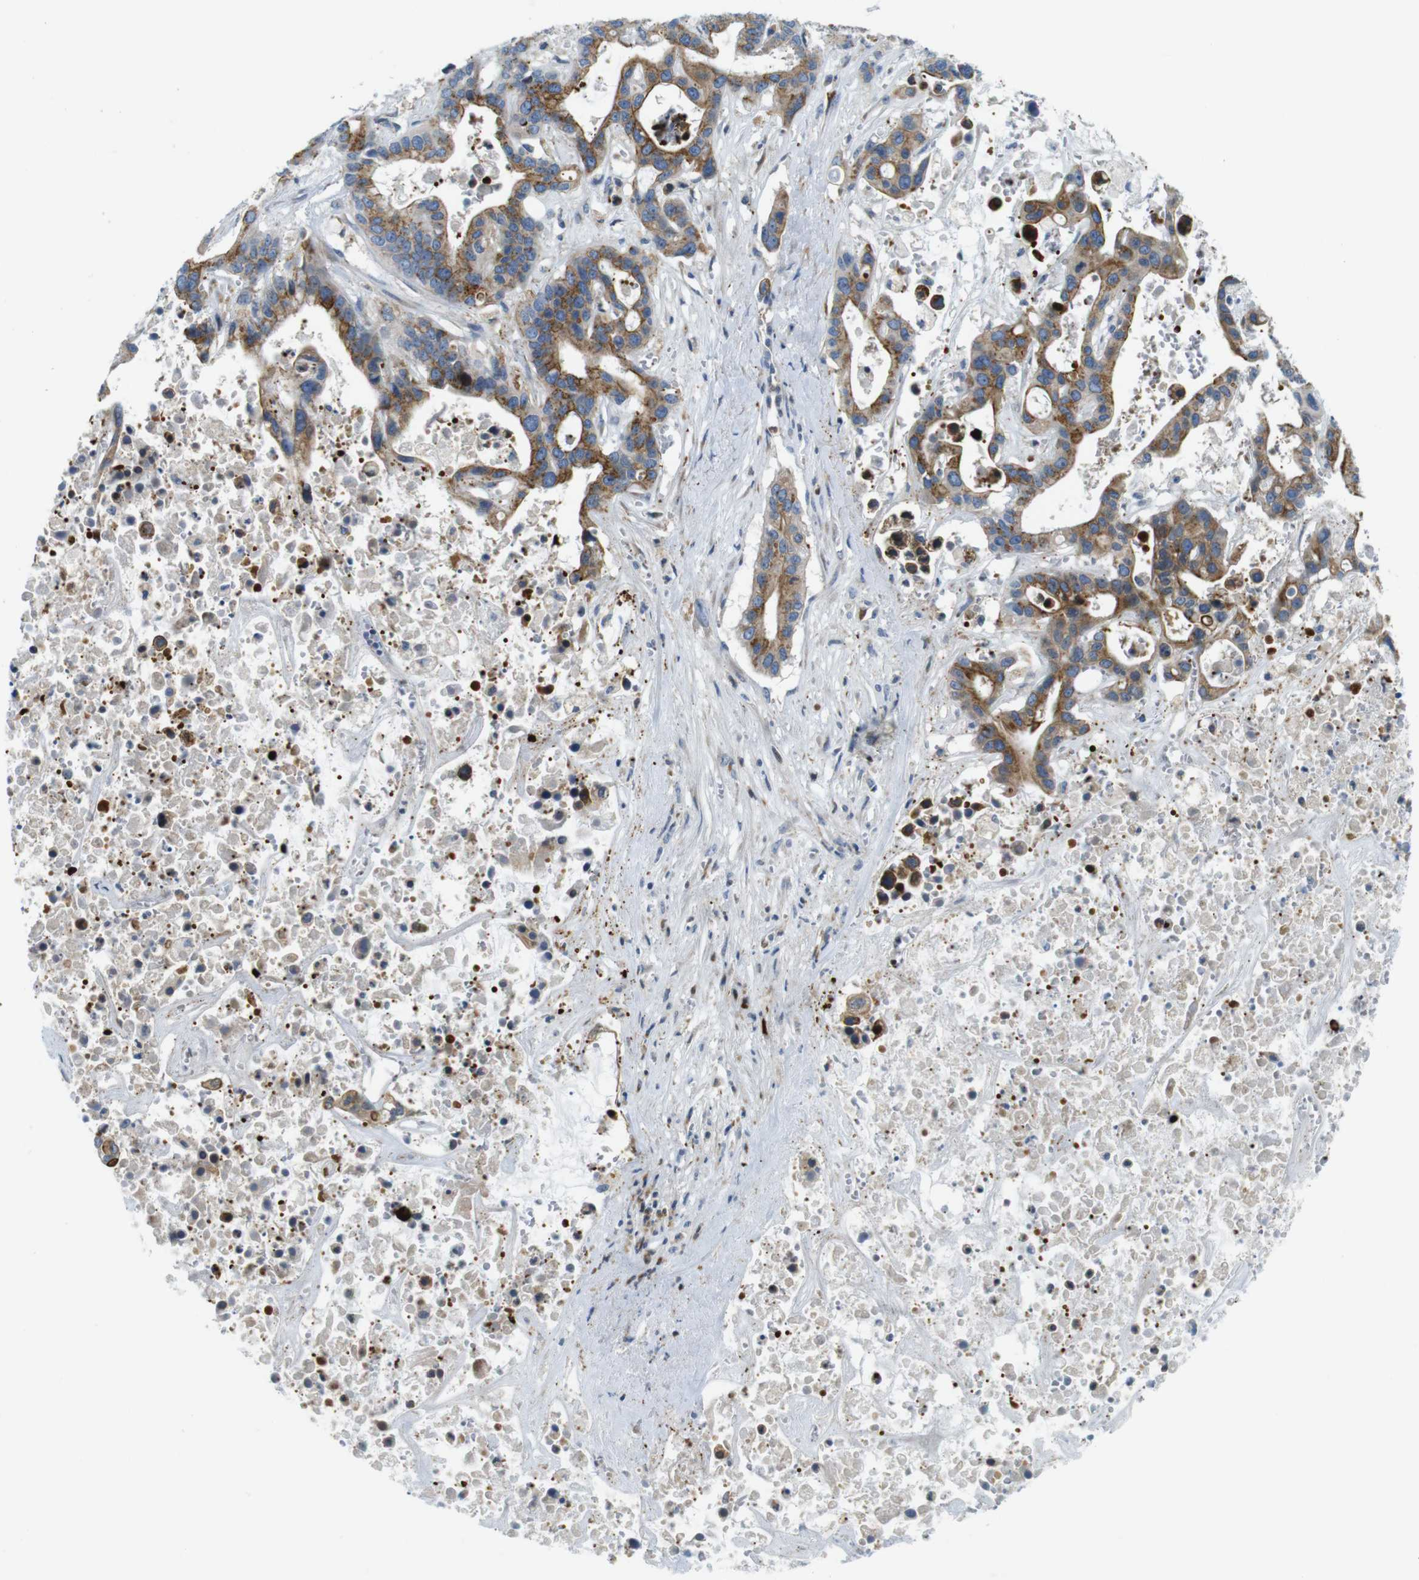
{"staining": {"intensity": "moderate", "quantity": ">75%", "location": "cytoplasmic/membranous"}, "tissue": "liver cancer", "cell_type": "Tumor cells", "image_type": "cancer", "snomed": [{"axis": "morphology", "description": "Cholangiocarcinoma"}, {"axis": "topography", "description": "Liver"}], "caption": "Human liver cholangiocarcinoma stained for a protein (brown) shows moderate cytoplasmic/membranous positive staining in about >75% of tumor cells.", "gene": "ZDHHC3", "patient": {"sex": "female", "age": 65}}